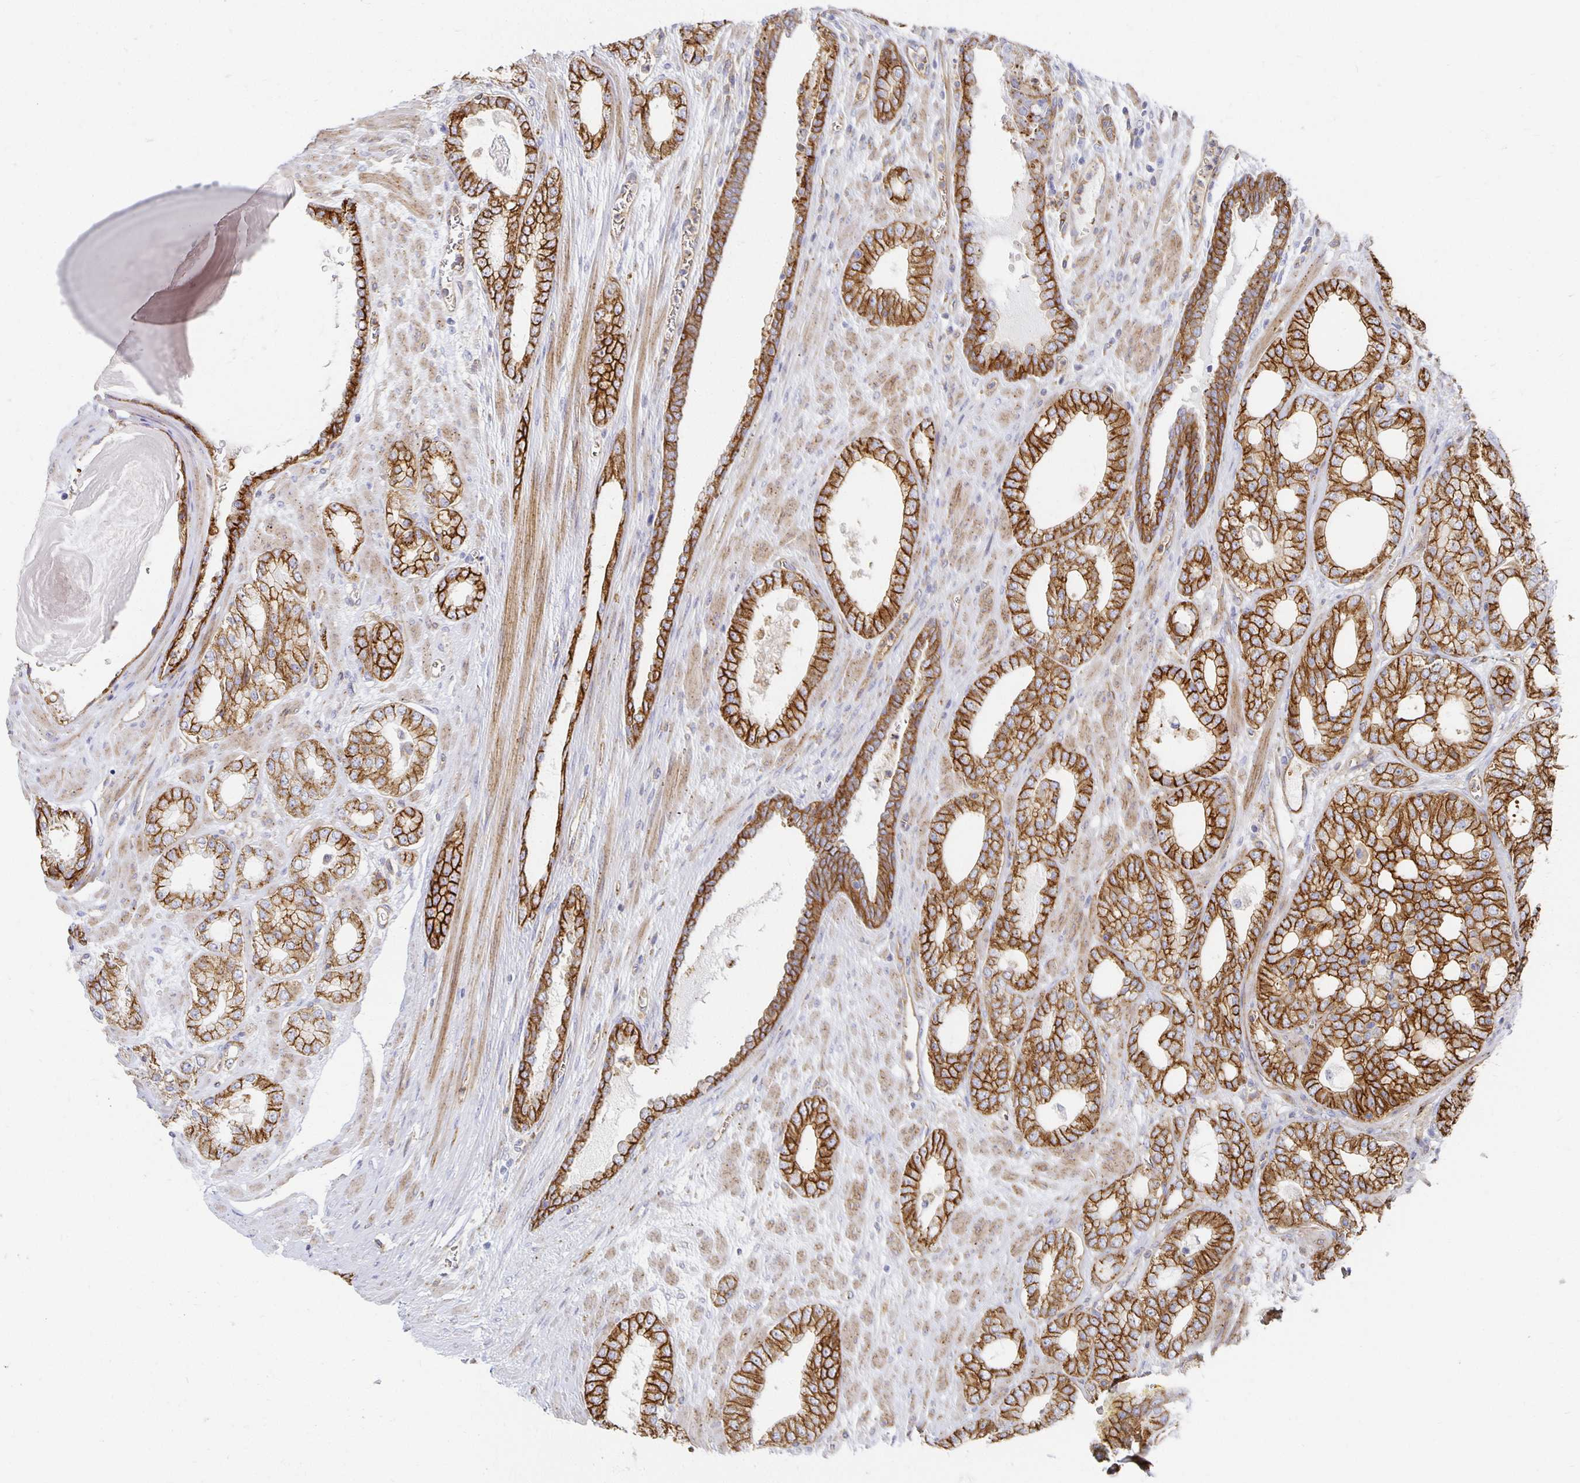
{"staining": {"intensity": "strong", "quantity": "25%-75%", "location": "cytoplasmic/membranous"}, "tissue": "prostate cancer", "cell_type": "Tumor cells", "image_type": "cancer", "snomed": [{"axis": "morphology", "description": "Adenocarcinoma, High grade"}, {"axis": "topography", "description": "Prostate"}], "caption": "Immunohistochemistry histopathology image of prostate cancer stained for a protein (brown), which reveals high levels of strong cytoplasmic/membranous staining in about 25%-75% of tumor cells.", "gene": "TAAR1", "patient": {"sex": "male", "age": 64}}